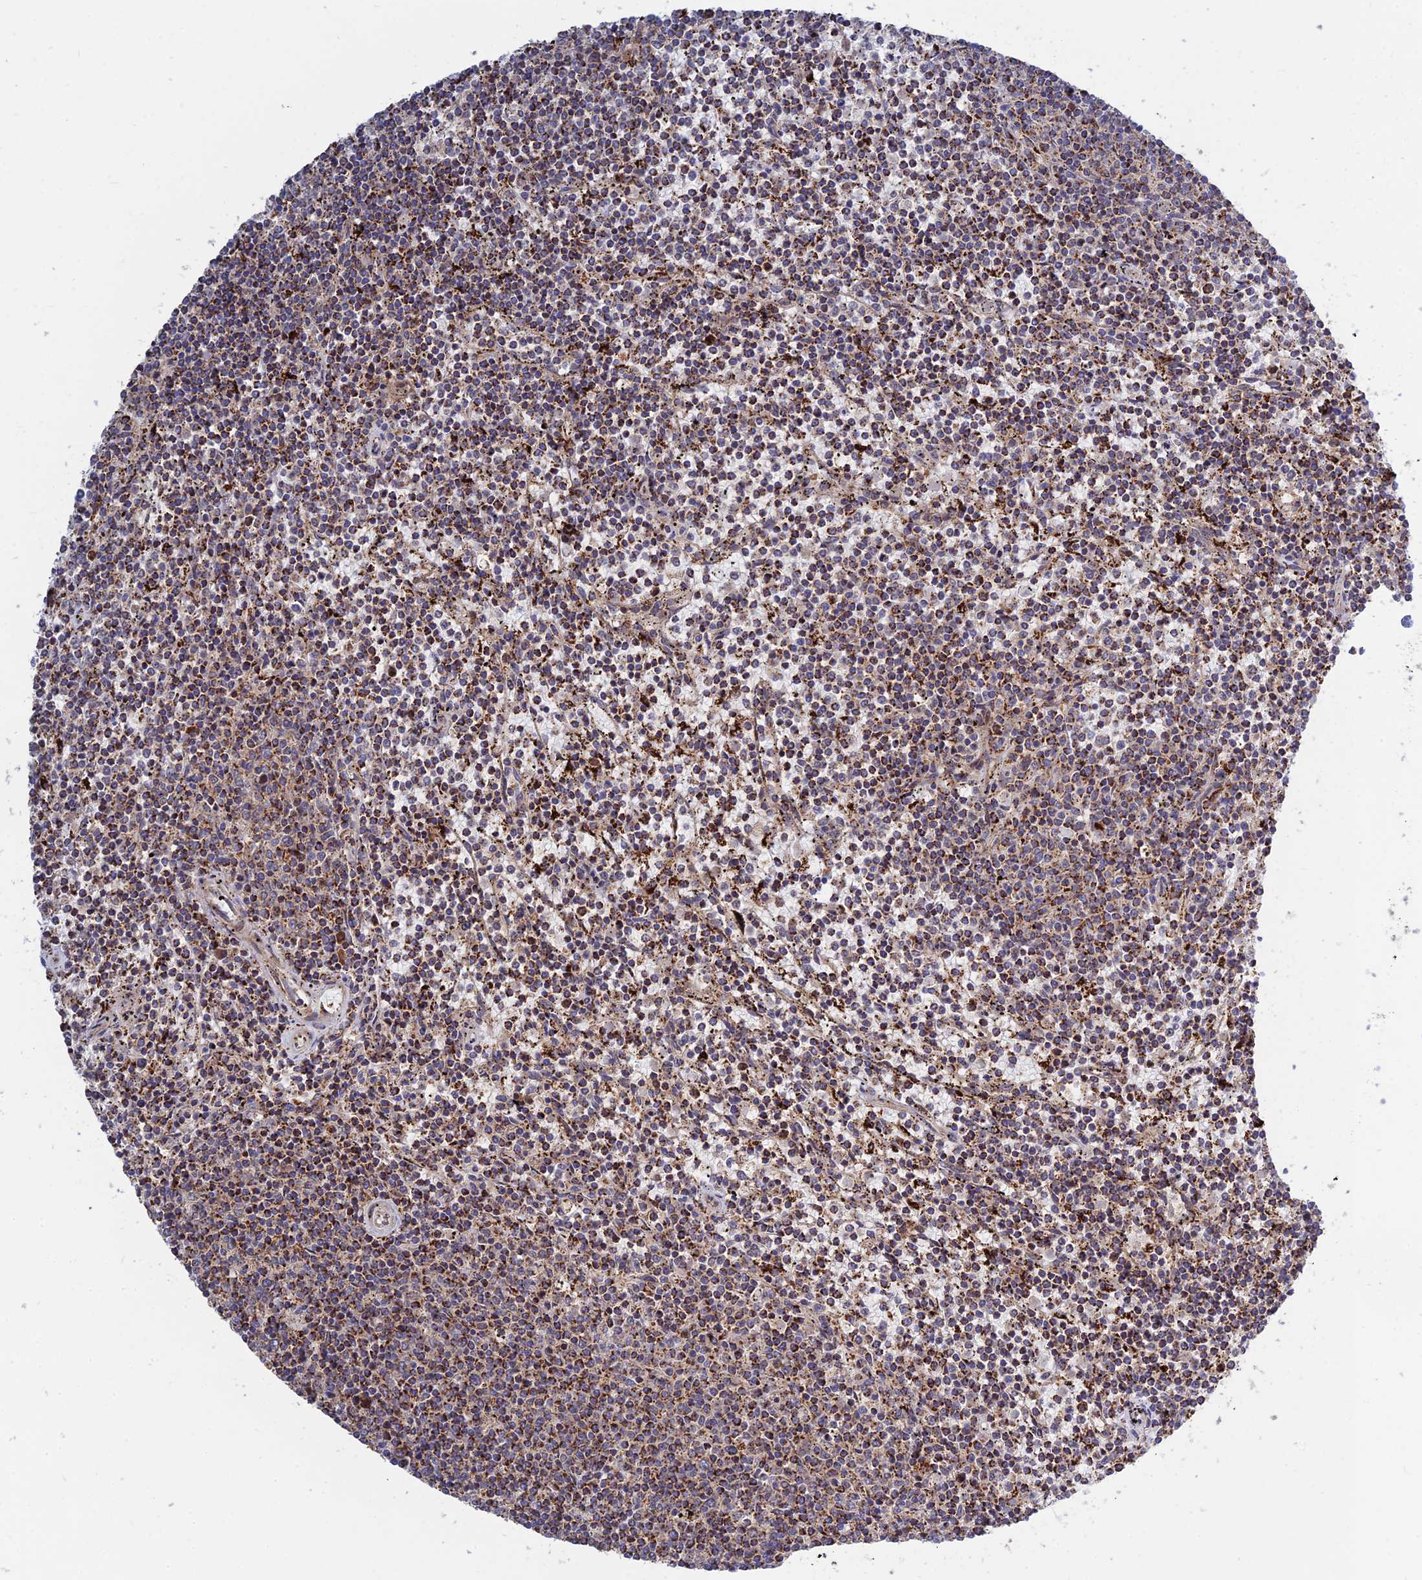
{"staining": {"intensity": "moderate", "quantity": "25%-75%", "location": "cytoplasmic/membranous"}, "tissue": "lymphoma", "cell_type": "Tumor cells", "image_type": "cancer", "snomed": [{"axis": "morphology", "description": "Malignant lymphoma, non-Hodgkin's type, Low grade"}, {"axis": "topography", "description": "Spleen"}], "caption": "Low-grade malignant lymphoma, non-Hodgkin's type stained with DAB immunohistochemistry (IHC) reveals medium levels of moderate cytoplasmic/membranous positivity in approximately 25%-75% of tumor cells. (brown staining indicates protein expression, while blue staining denotes nuclei).", "gene": "RIC8B", "patient": {"sex": "female", "age": 50}}